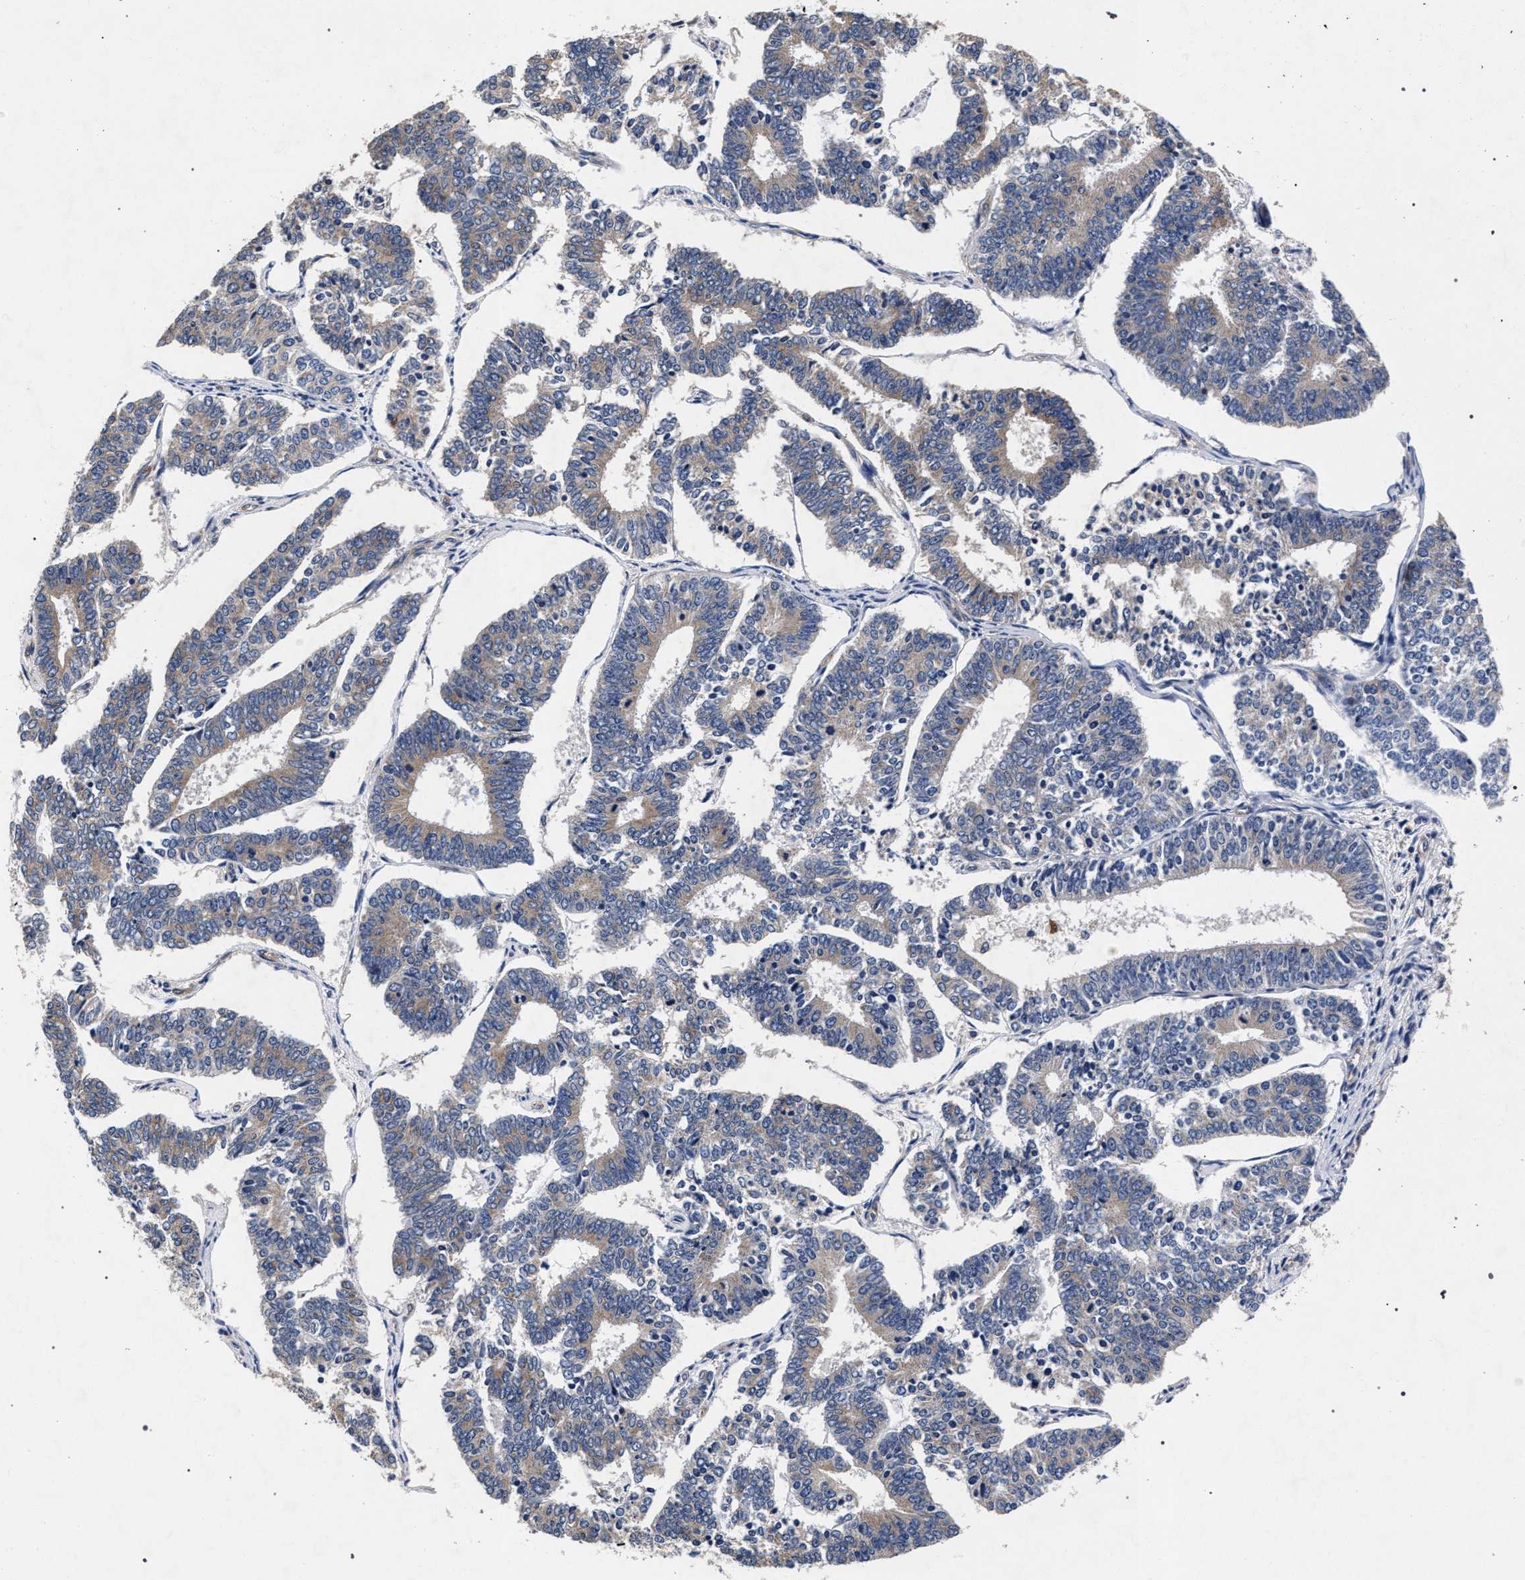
{"staining": {"intensity": "weak", "quantity": "25%-75%", "location": "cytoplasmic/membranous"}, "tissue": "endometrial cancer", "cell_type": "Tumor cells", "image_type": "cancer", "snomed": [{"axis": "morphology", "description": "Adenocarcinoma, NOS"}, {"axis": "topography", "description": "Endometrium"}], "caption": "Immunohistochemical staining of human endometrial cancer (adenocarcinoma) exhibits low levels of weak cytoplasmic/membranous protein expression in about 25%-75% of tumor cells.", "gene": "CFAP95", "patient": {"sex": "female", "age": 70}}